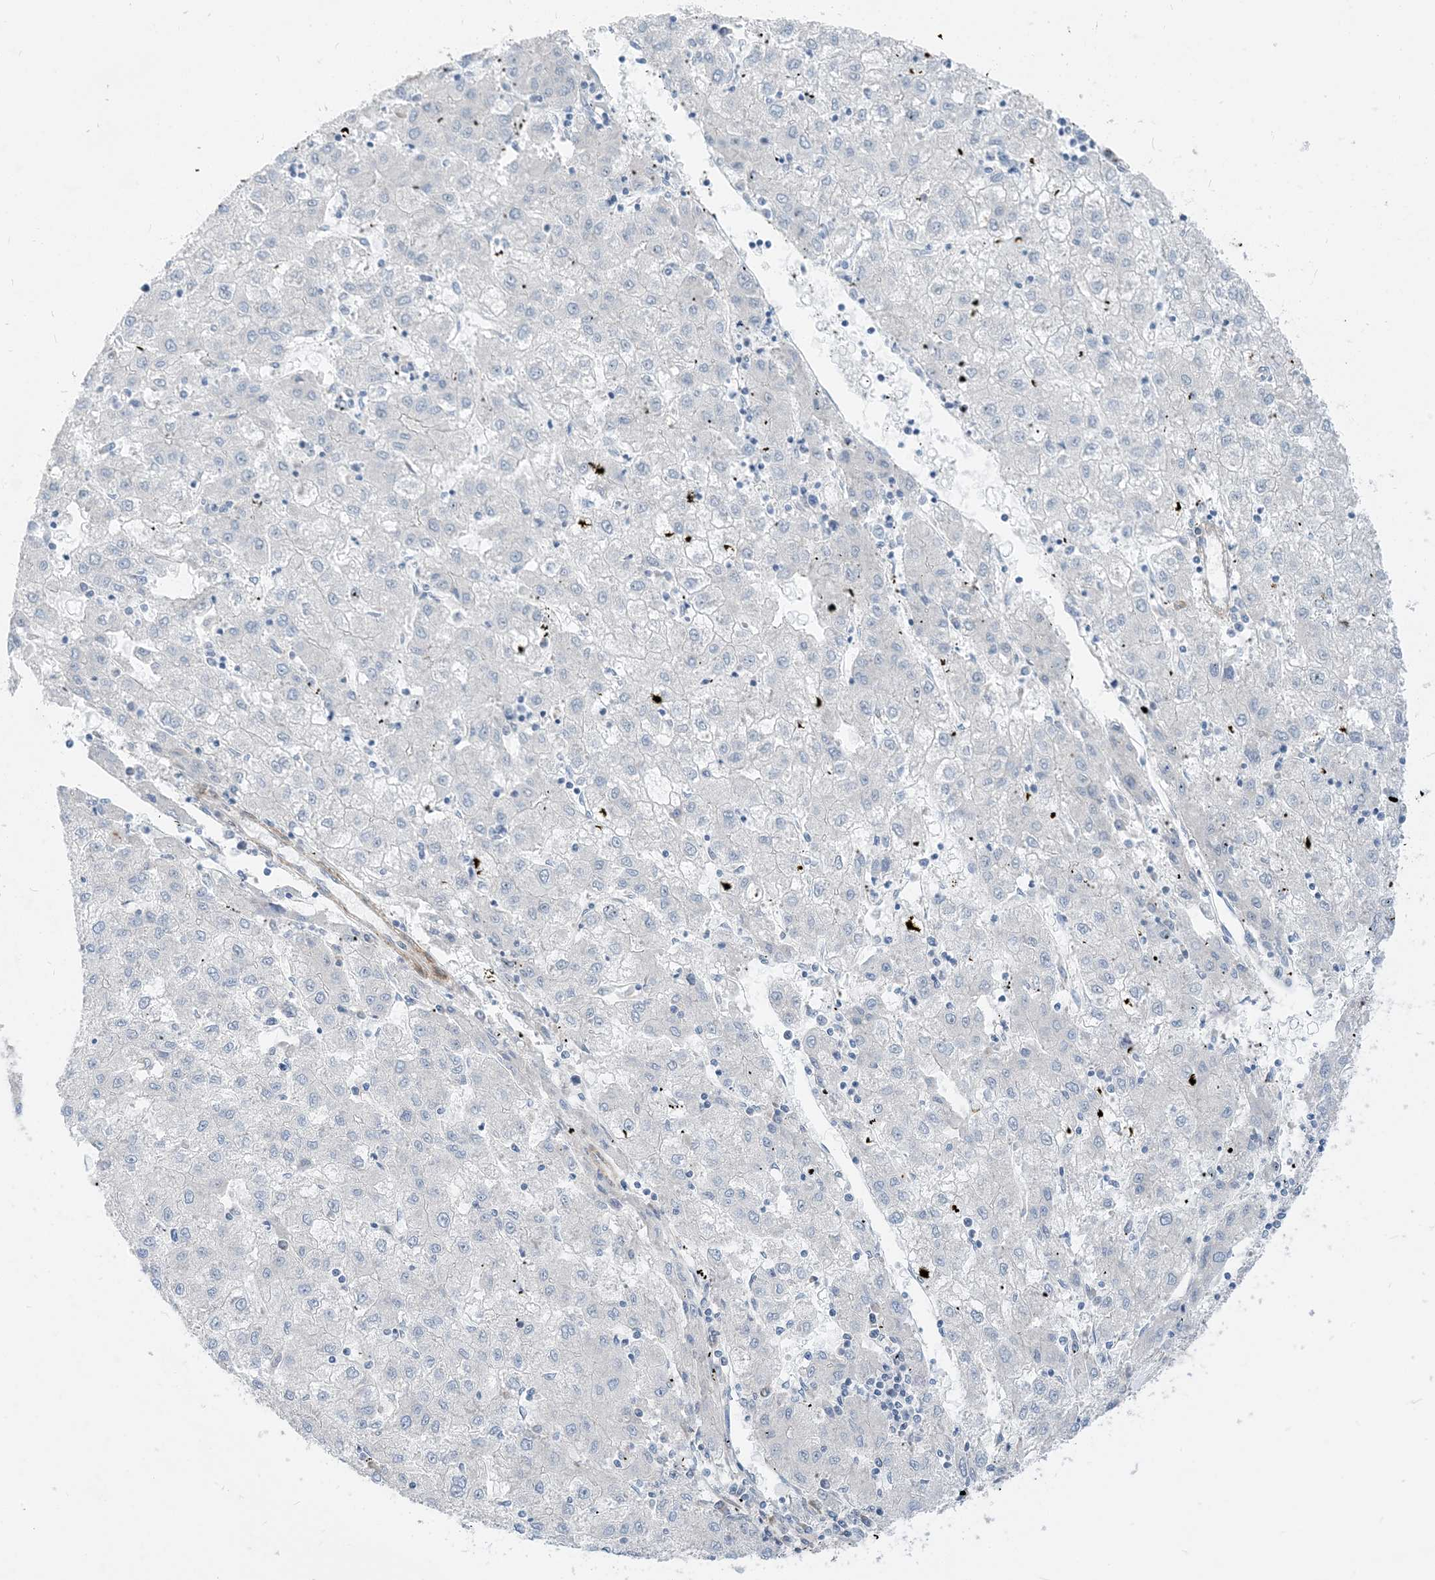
{"staining": {"intensity": "negative", "quantity": "none", "location": "none"}, "tissue": "liver cancer", "cell_type": "Tumor cells", "image_type": "cancer", "snomed": [{"axis": "morphology", "description": "Carcinoma, Hepatocellular, NOS"}, {"axis": "topography", "description": "Liver"}], "caption": "Immunohistochemical staining of human liver cancer (hepatocellular carcinoma) demonstrates no significant positivity in tumor cells. The staining was performed using DAB (3,3'-diaminobenzidine) to visualize the protein expression in brown, while the nuclei were stained in blue with hematoxylin (Magnification: 20x).", "gene": "PLEKHA3", "patient": {"sex": "male", "age": 72}}